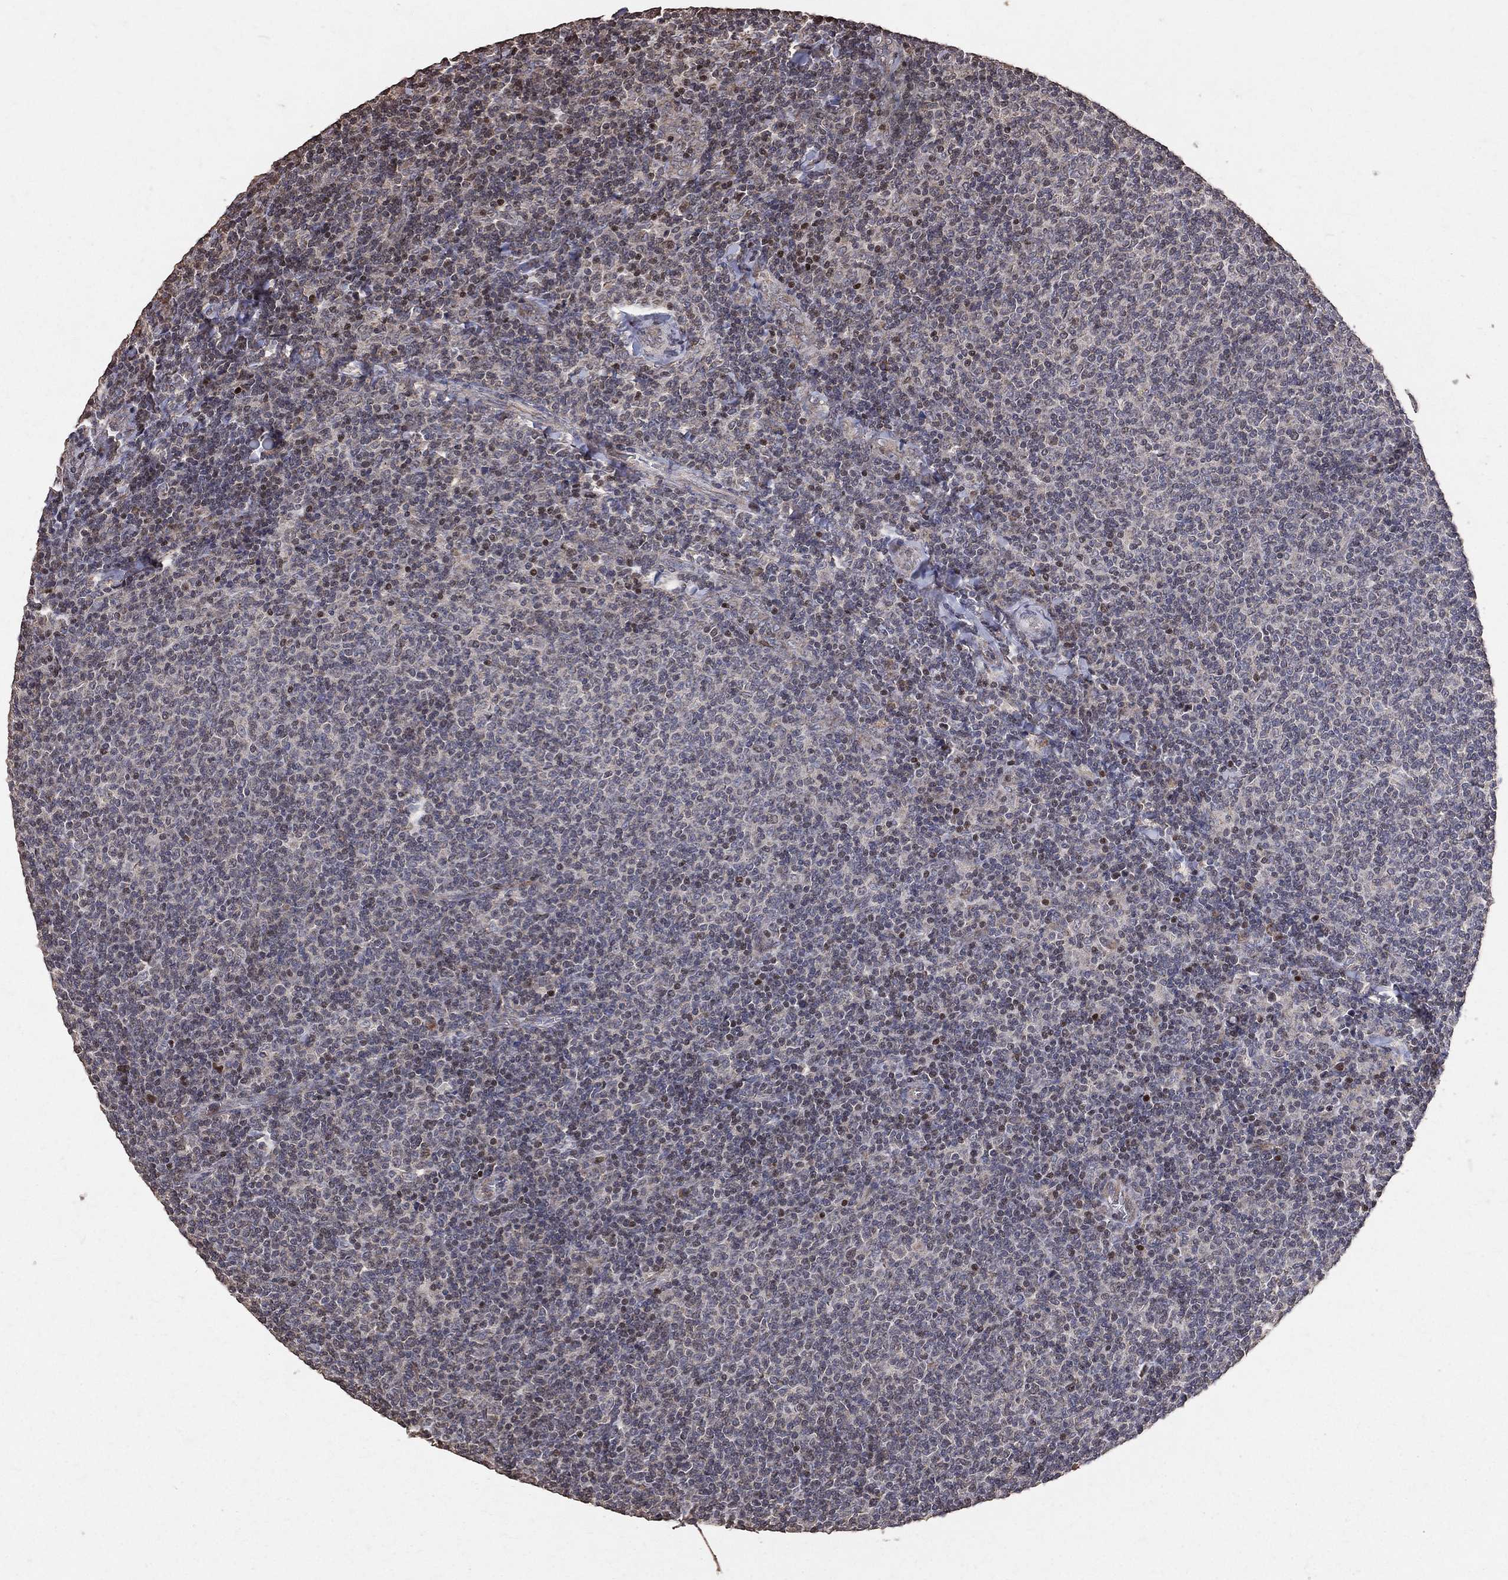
{"staining": {"intensity": "negative", "quantity": "none", "location": "none"}, "tissue": "lymphoma", "cell_type": "Tumor cells", "image_type": "cancer", "snomed": [{"axis": "morphology", "description": "Malignant lymphoma, non-Hodgkin's type, Low grade"}, {"axis": "topography", "description": "Lymph node"}], "caption": "Immunohistochemical staining of lymphoma displays no significant expression in tumor cells.", "gene": "LY6K", "patient": {"sex": "male", "age": 52}}